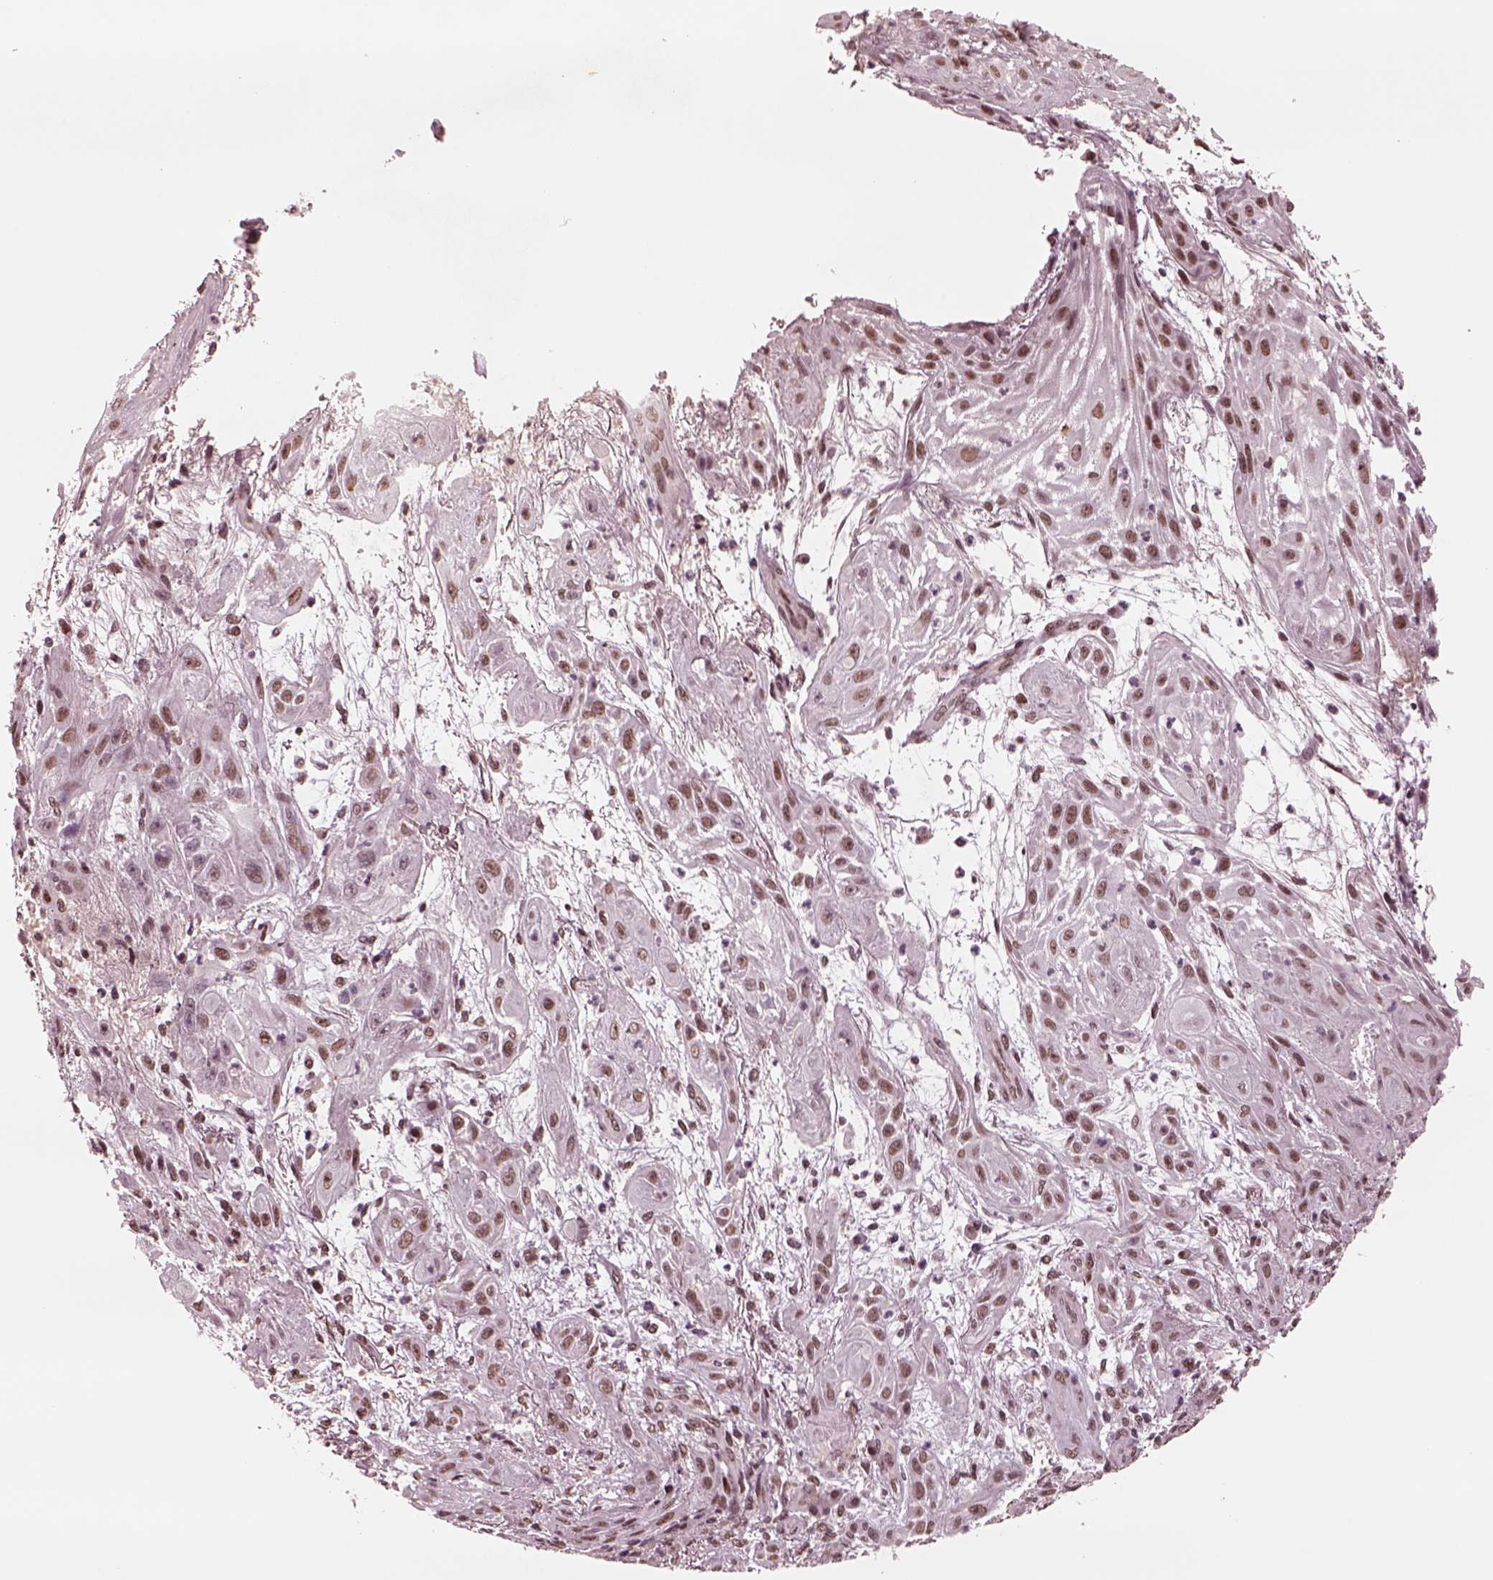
{"staining": {"intensity": "weak", "quantity": ">75%", "location": "nuclear"}, "tissue": "skin cancer", "cell_type": "Tumor cells", "image_type": "cancer", "snomed": [{"axis": "morphology", "description": "Squamous cell carcinoma, NOS"}, {"axis": "topography", "description": "Skin"}], "caption": "Immunohistochemical staining of human skin cancer demonstrates low levels of weak nuclear expression in approximately >75% of tumor cells. The staining was performed using DAB to visualize the protein expression in brown, while the nuclei were stained in blue with hematoxylin (Magnification: 20x).", "gene": "NAP1L5", "patient": {"sex": "male", "age": 62}}